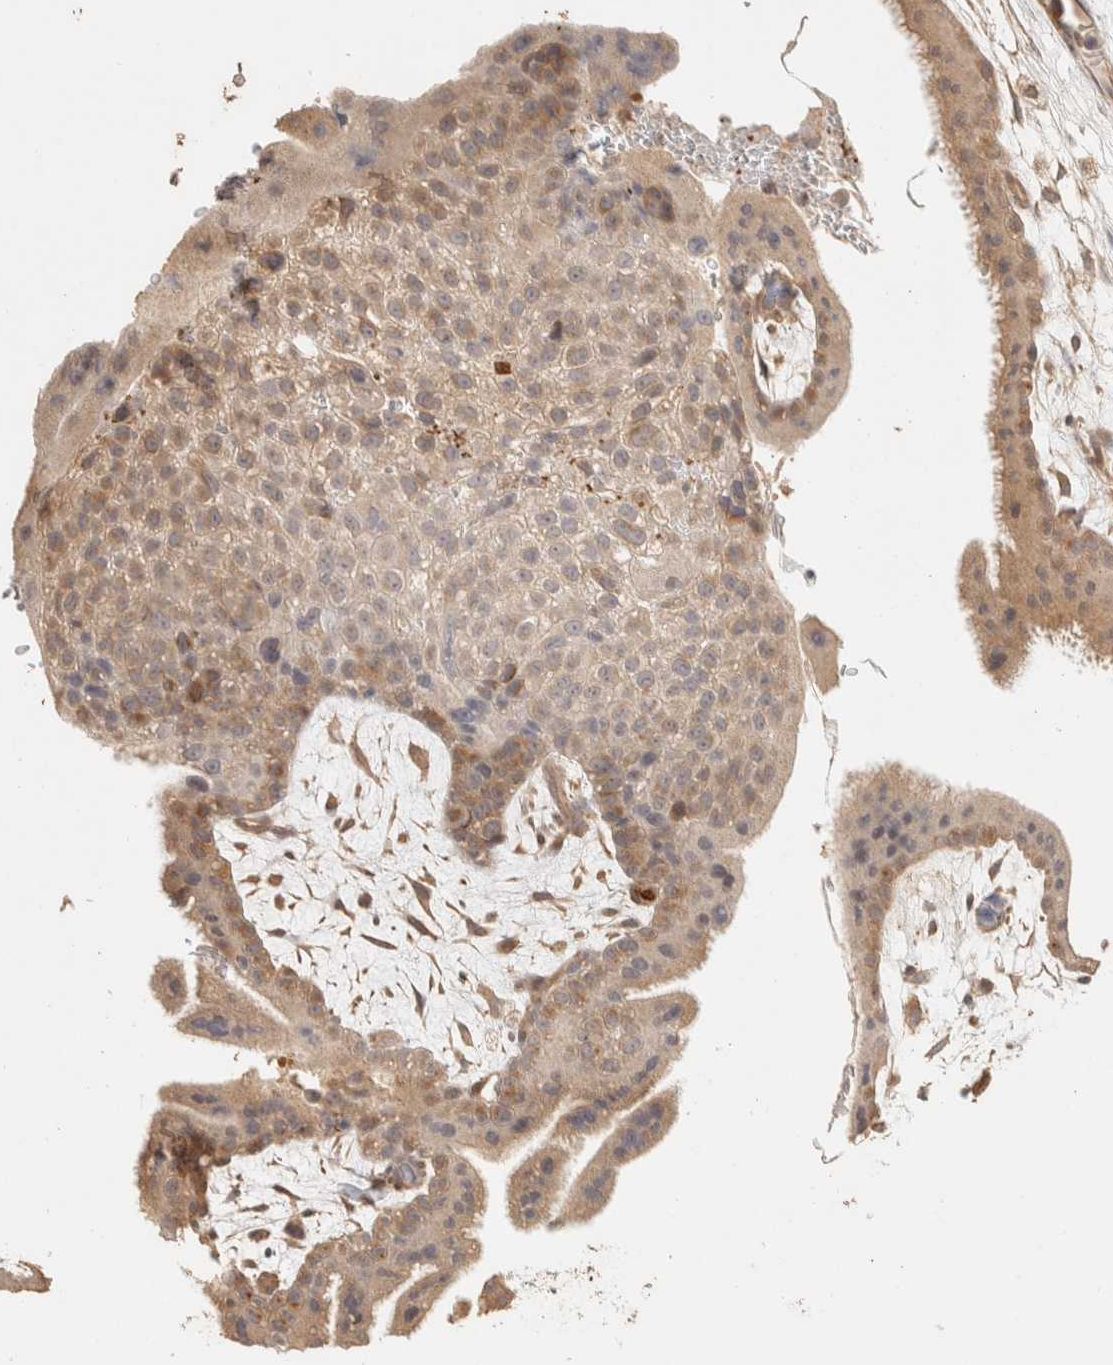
{"staining": {"intensity": "weak", "quantity": ">75%", "location": "cytoplasmic/membranous"}, "tissue": "placenta", "cell_type": "Decidual cells", "image_type": "normal", "snomed": [{"axis": "morphology", "description": "Normal tissue, NOS"}, {"axis": "topography", "description": "Placenta"}], "caption": "Immunohistochemistry of unremarkable human placenta exhibits low levels of weak cytoplasmic/membranous staining in about >75% of decidual cells.", "gene": "ITPA", "patient": {"sex": "female", "age": 35}}